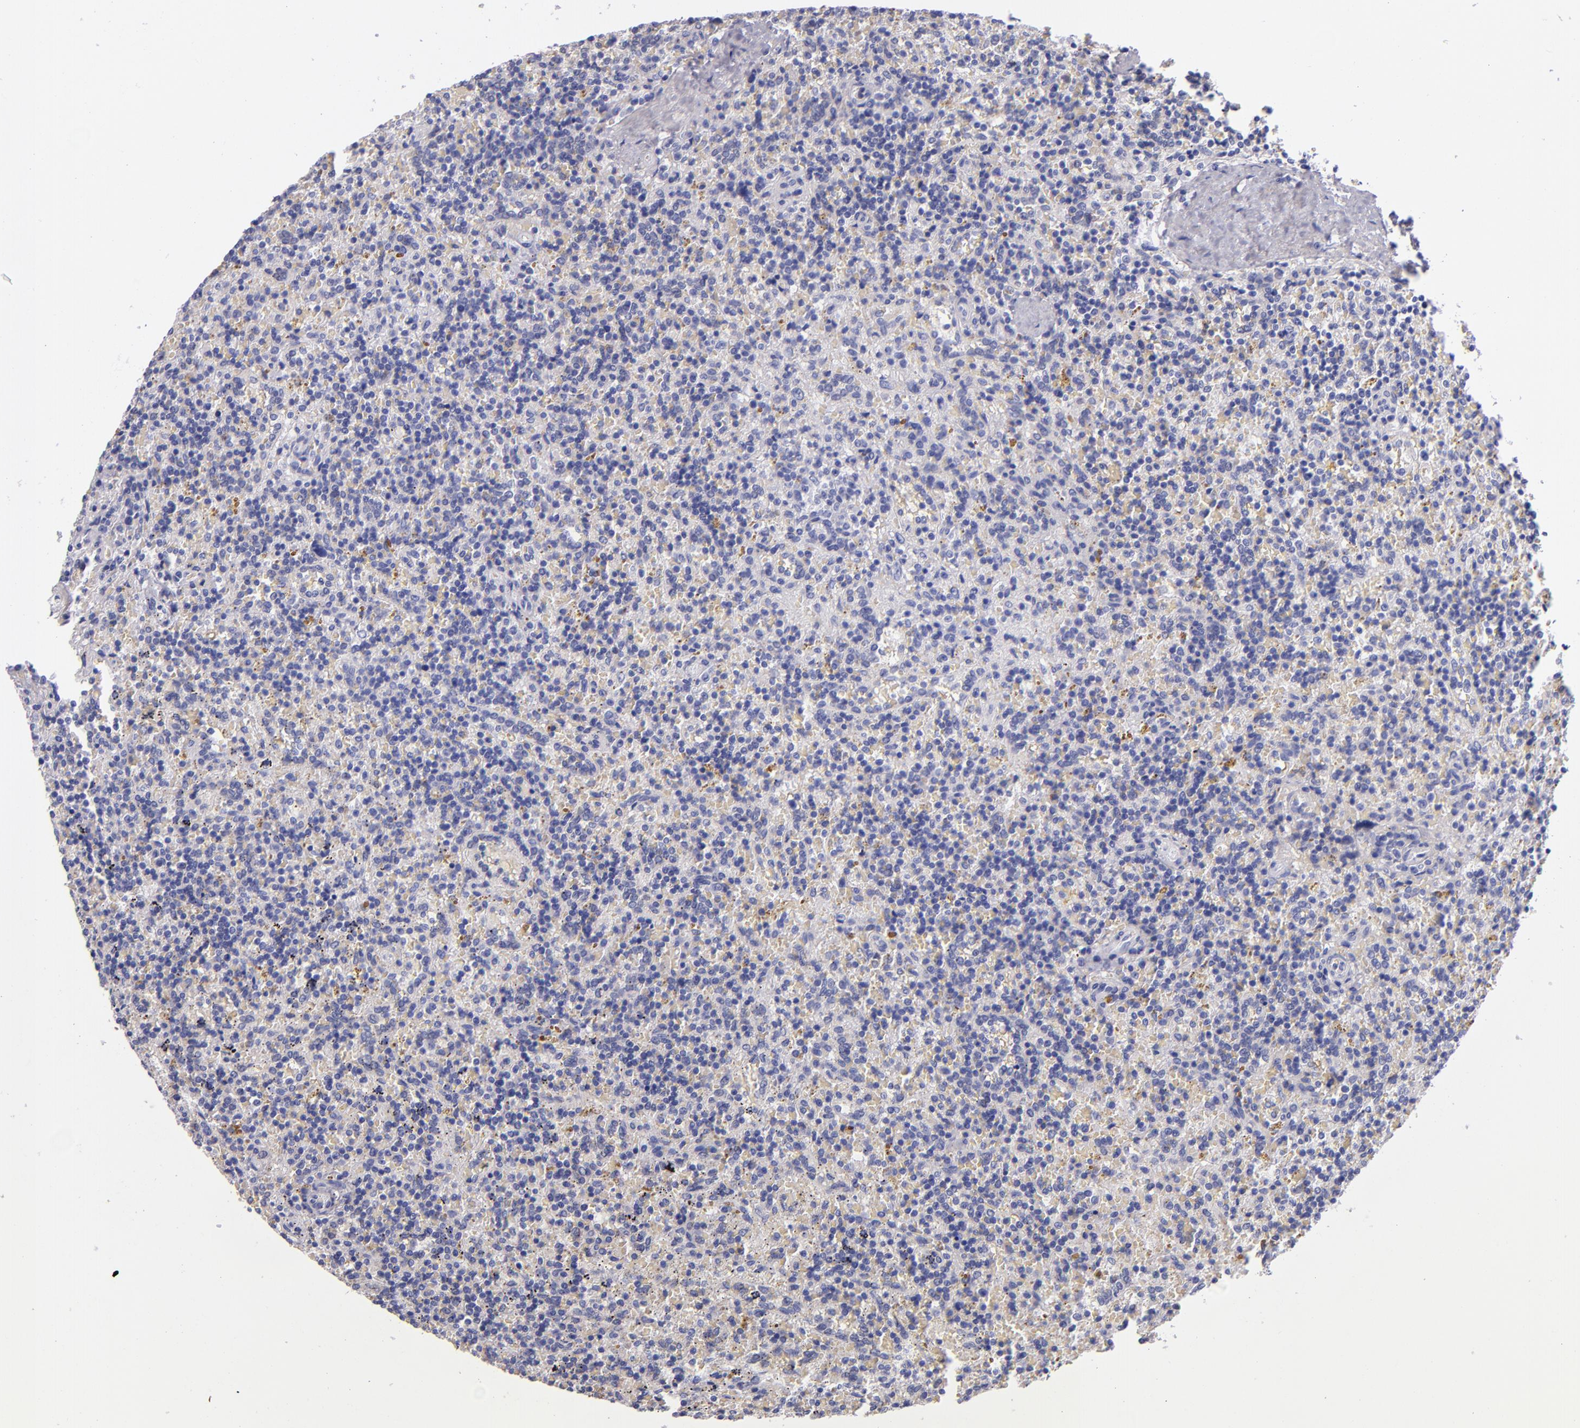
{"staining": {"intensity": "negative", "quantity": "none", "location": "none"}, "tissue": "lymphoma", "cell_type": "Tumor cells", "image_type": "cancer", "snomed": [{"axis": "morphology", "description": "Malignant lymphoma, non-Hodgkin's type, Low grade"}, {"axis": "topography", "description": "Spleen"}], "caption": "This is an immunohistochemistry photomicrograph of lymphoma. There is no positivity in tumor cells.", "gene": "KNG1", "patient": {"sex": "male", "age": 67}}